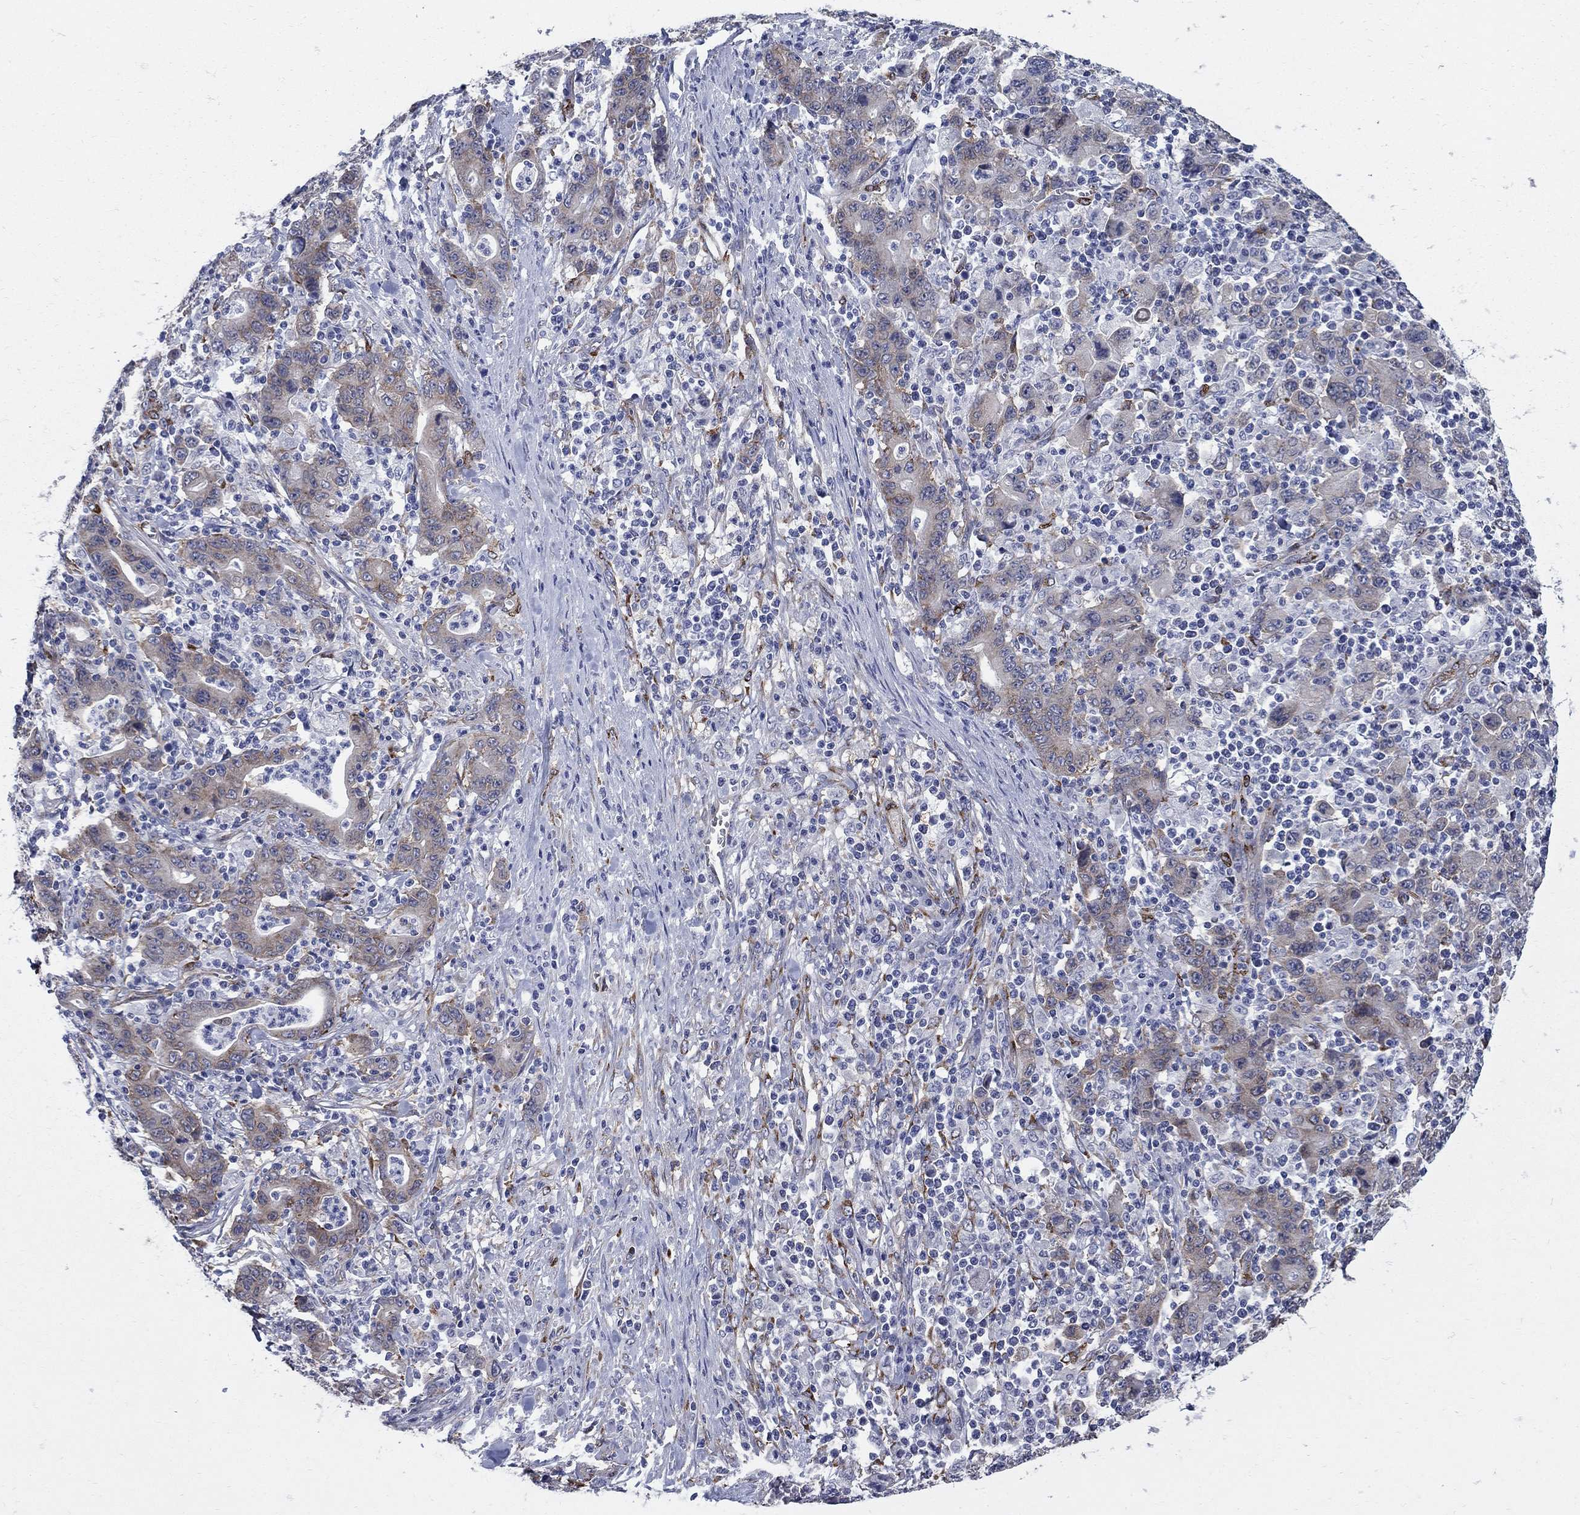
{"staining": {"intensity": "weak", "quantity": "<25%", "location": "cytoplasmic/membranous"}, "tissue": "stomach cancer", "cell_type": "Tumor cells", "image_type": "cancer", "snomed": [{"axis": "morphology", "description": "Adenocarcinoma, NOS"}, {"axis": "topography", "description": "Stomach, upper"}], "caption": "Immunohistochemistry (IHC) image of human stomach adenocarcinoma stained for a protein (brown), which demonstrates no expression in tumor cells.", "gene": "SEPTIN8", "patient": {"sex": "male", "age": 69}}